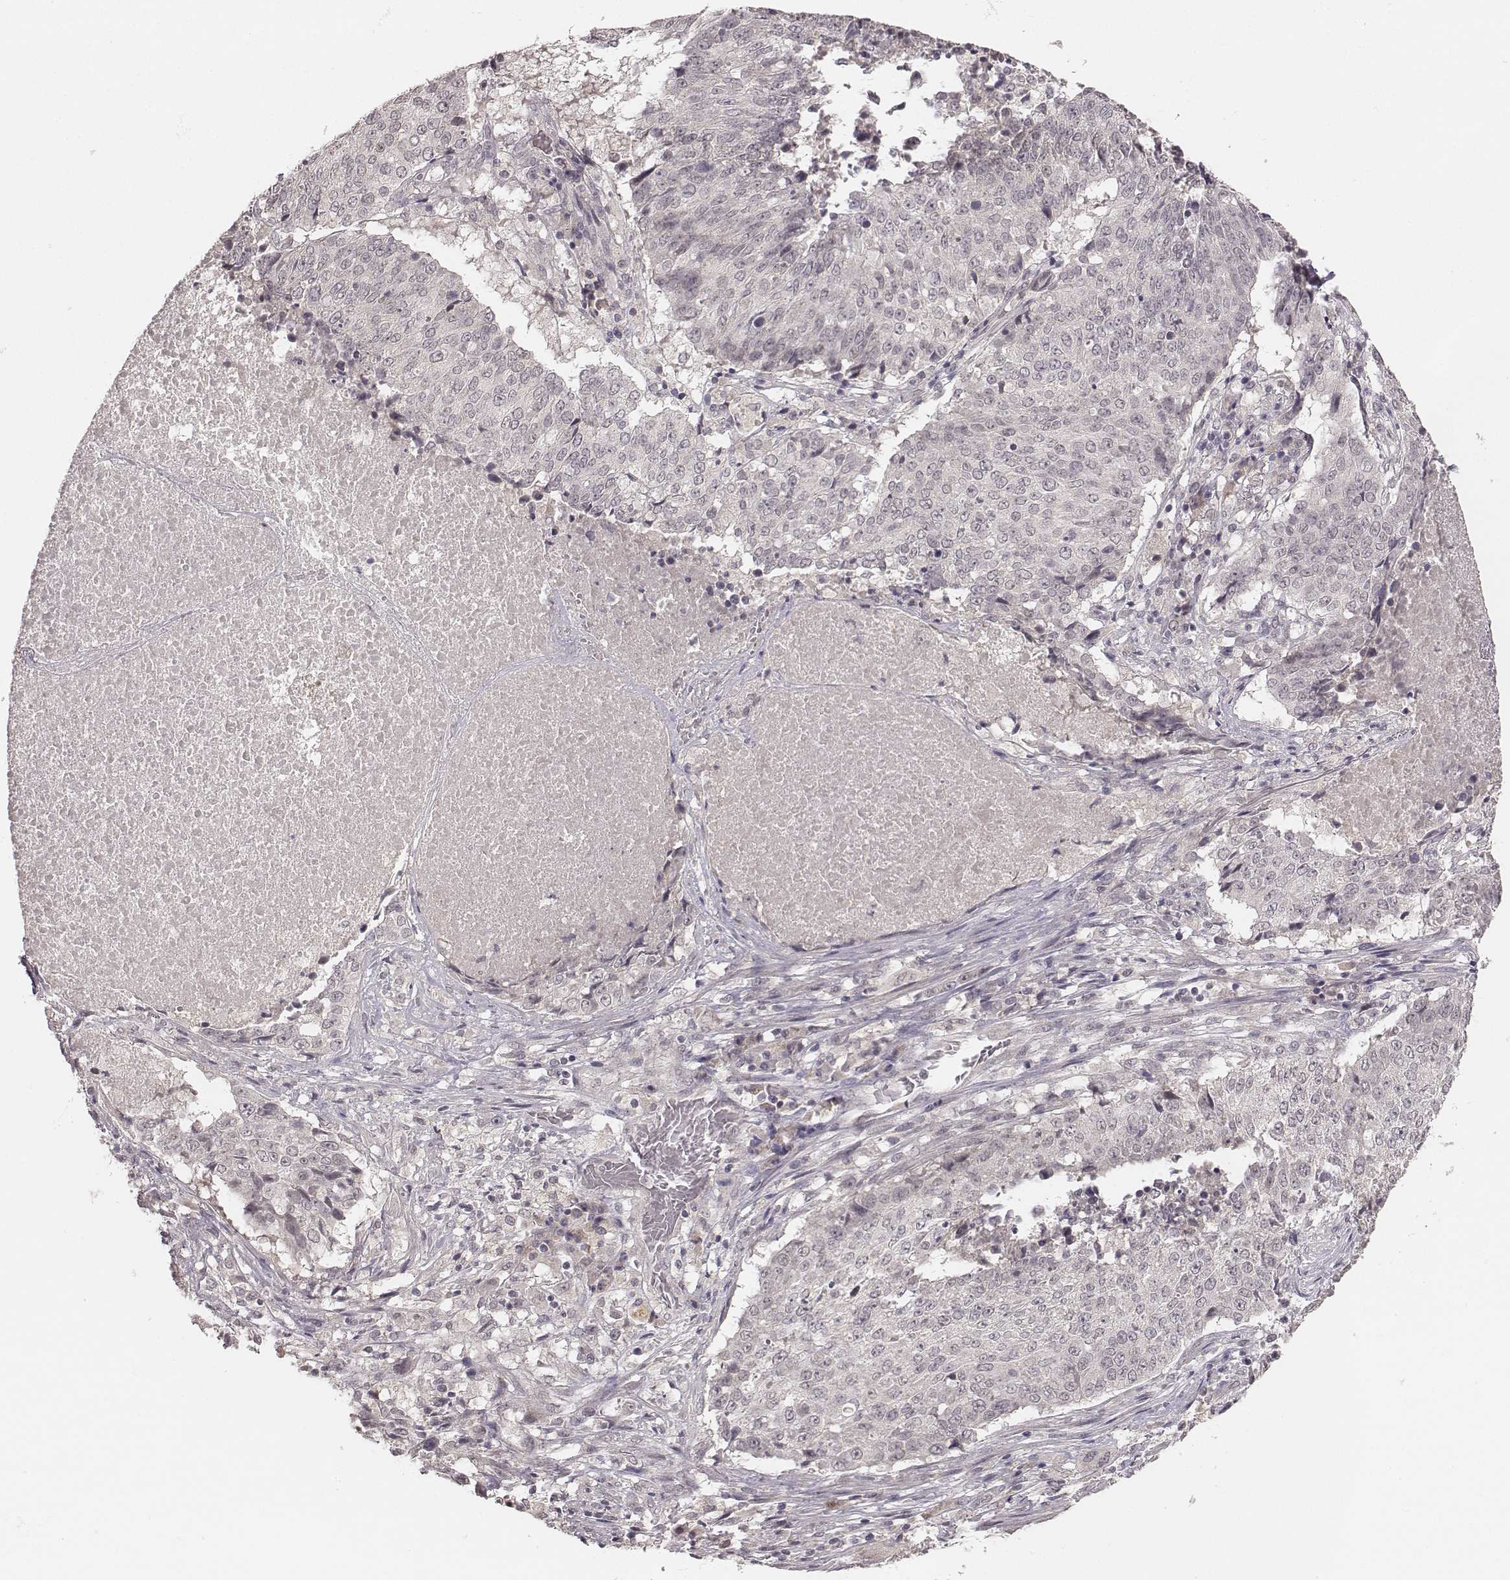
{"staining": {"intensity": "negative", "quantity": "none", "location": "none"}, "tissue": "lung cancer", "cell_type": "Tumor cells", "image_type": "cancer", "snomed": [{"axis": "morphology", "description": "Normal tissue, NOS"}, {"axis": "morphology", "description": "Squamous cell carcinoma, NOS"}, {"axis": "topography", "description": "Bronchus"}, {"axis": "topography", "description": "Lung"}], "caption": "DAB (3,3'-diaminobenzidine) immunohistochemical staining of lung cancer shows no significant expression in tumor cells.", "gene": "LY6K", "patient": {"sex": "male", "age": 64}}